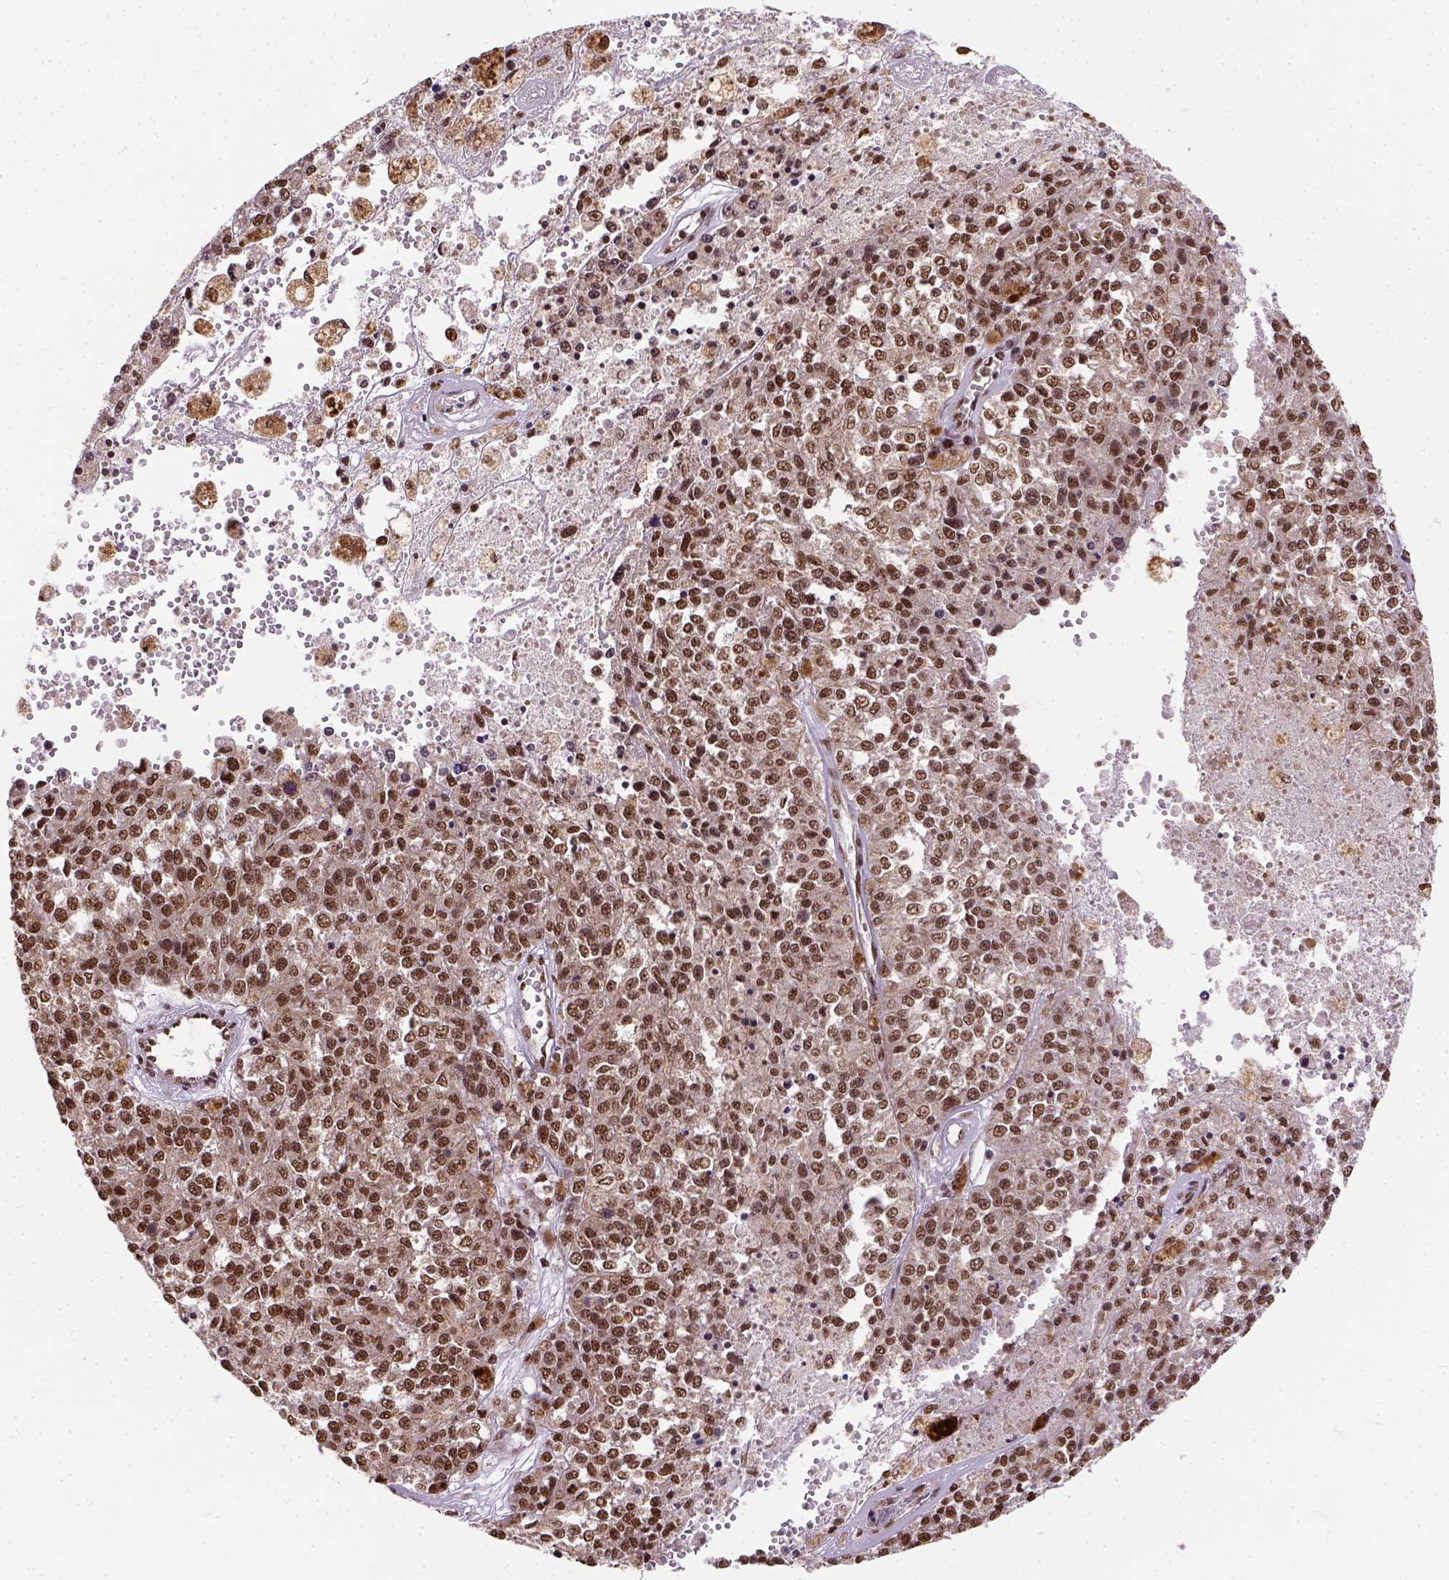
{"staining": {"intensity": "moderate", "quantity": ">75%", "location": "nuclear"}, "tissue": "melanoma", "cell_type": "Tumor cells", "image_type": "cancer", "snomed": [{"axis": "morphology", "description": "Malignant melanoma, Metastatic site"}, {"axis": "topography", "description": "Lymph node"}], "caption": "Tumor cells demonstrate moderate nuclear positivity in approximately >75% of cells in melanoma.", "gene": "NACC1", "patient": {"sex": "female", "age": 64}}